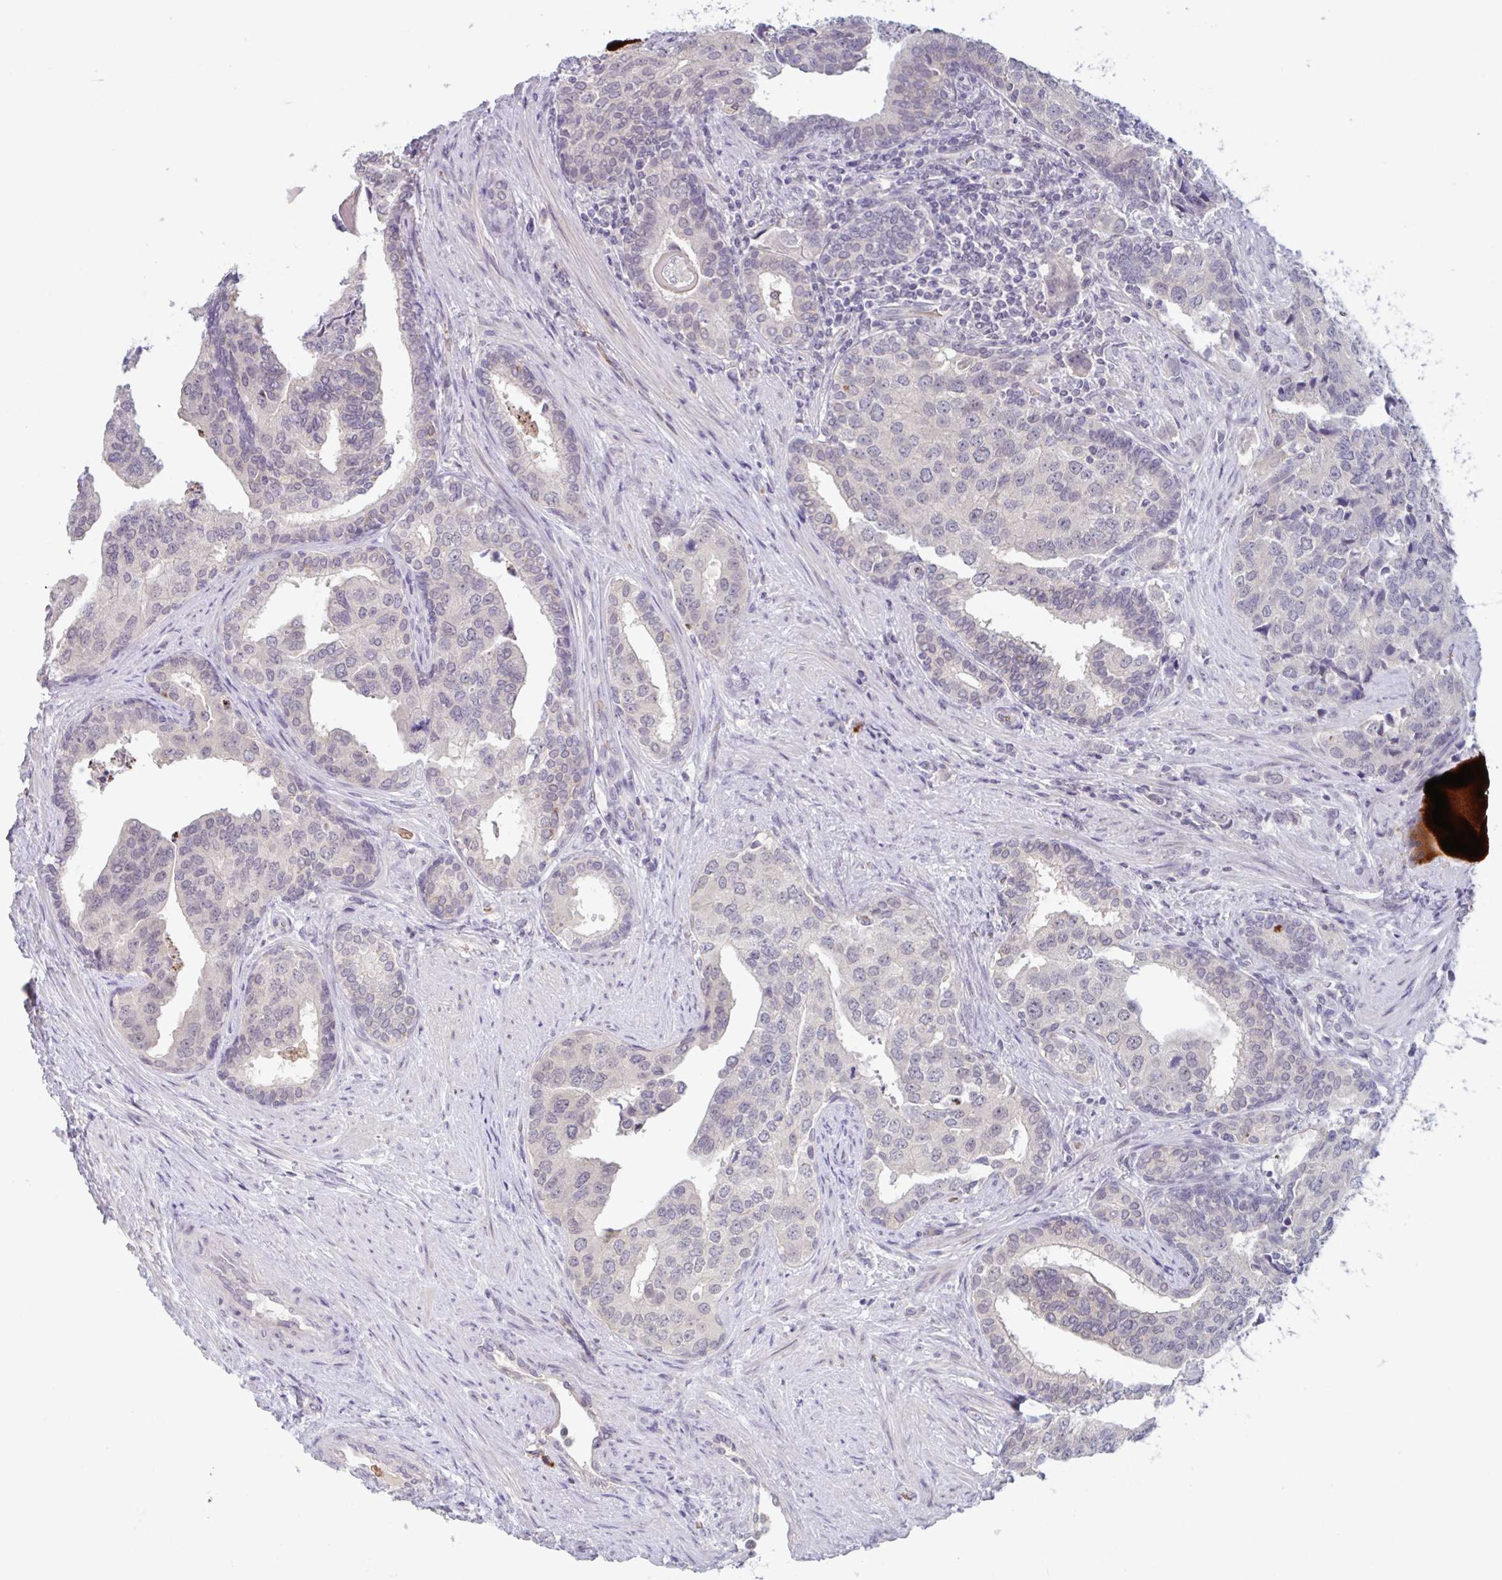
{"staining": {"intensity": "negative", "quantity": "none", "location": "none"}, "tissue": "prostate cancer", "cell_type": "Tumor cells", "image_type": "cancer", "snomed": [{"axis": "morphology", "description": "Adenocarcinoma, High grade"}, {"axis": "topography", "description": "Prostate"}], "caption": "Immunohistochemistry (IHC) micrograph of neoplastic tissue: prostate high-grade adenocarcinoma stained with DAB exhibits no significant protein staining in tumor cells.", "gene": "RHAG", "patient": {"sex": "male", "age": 68}}